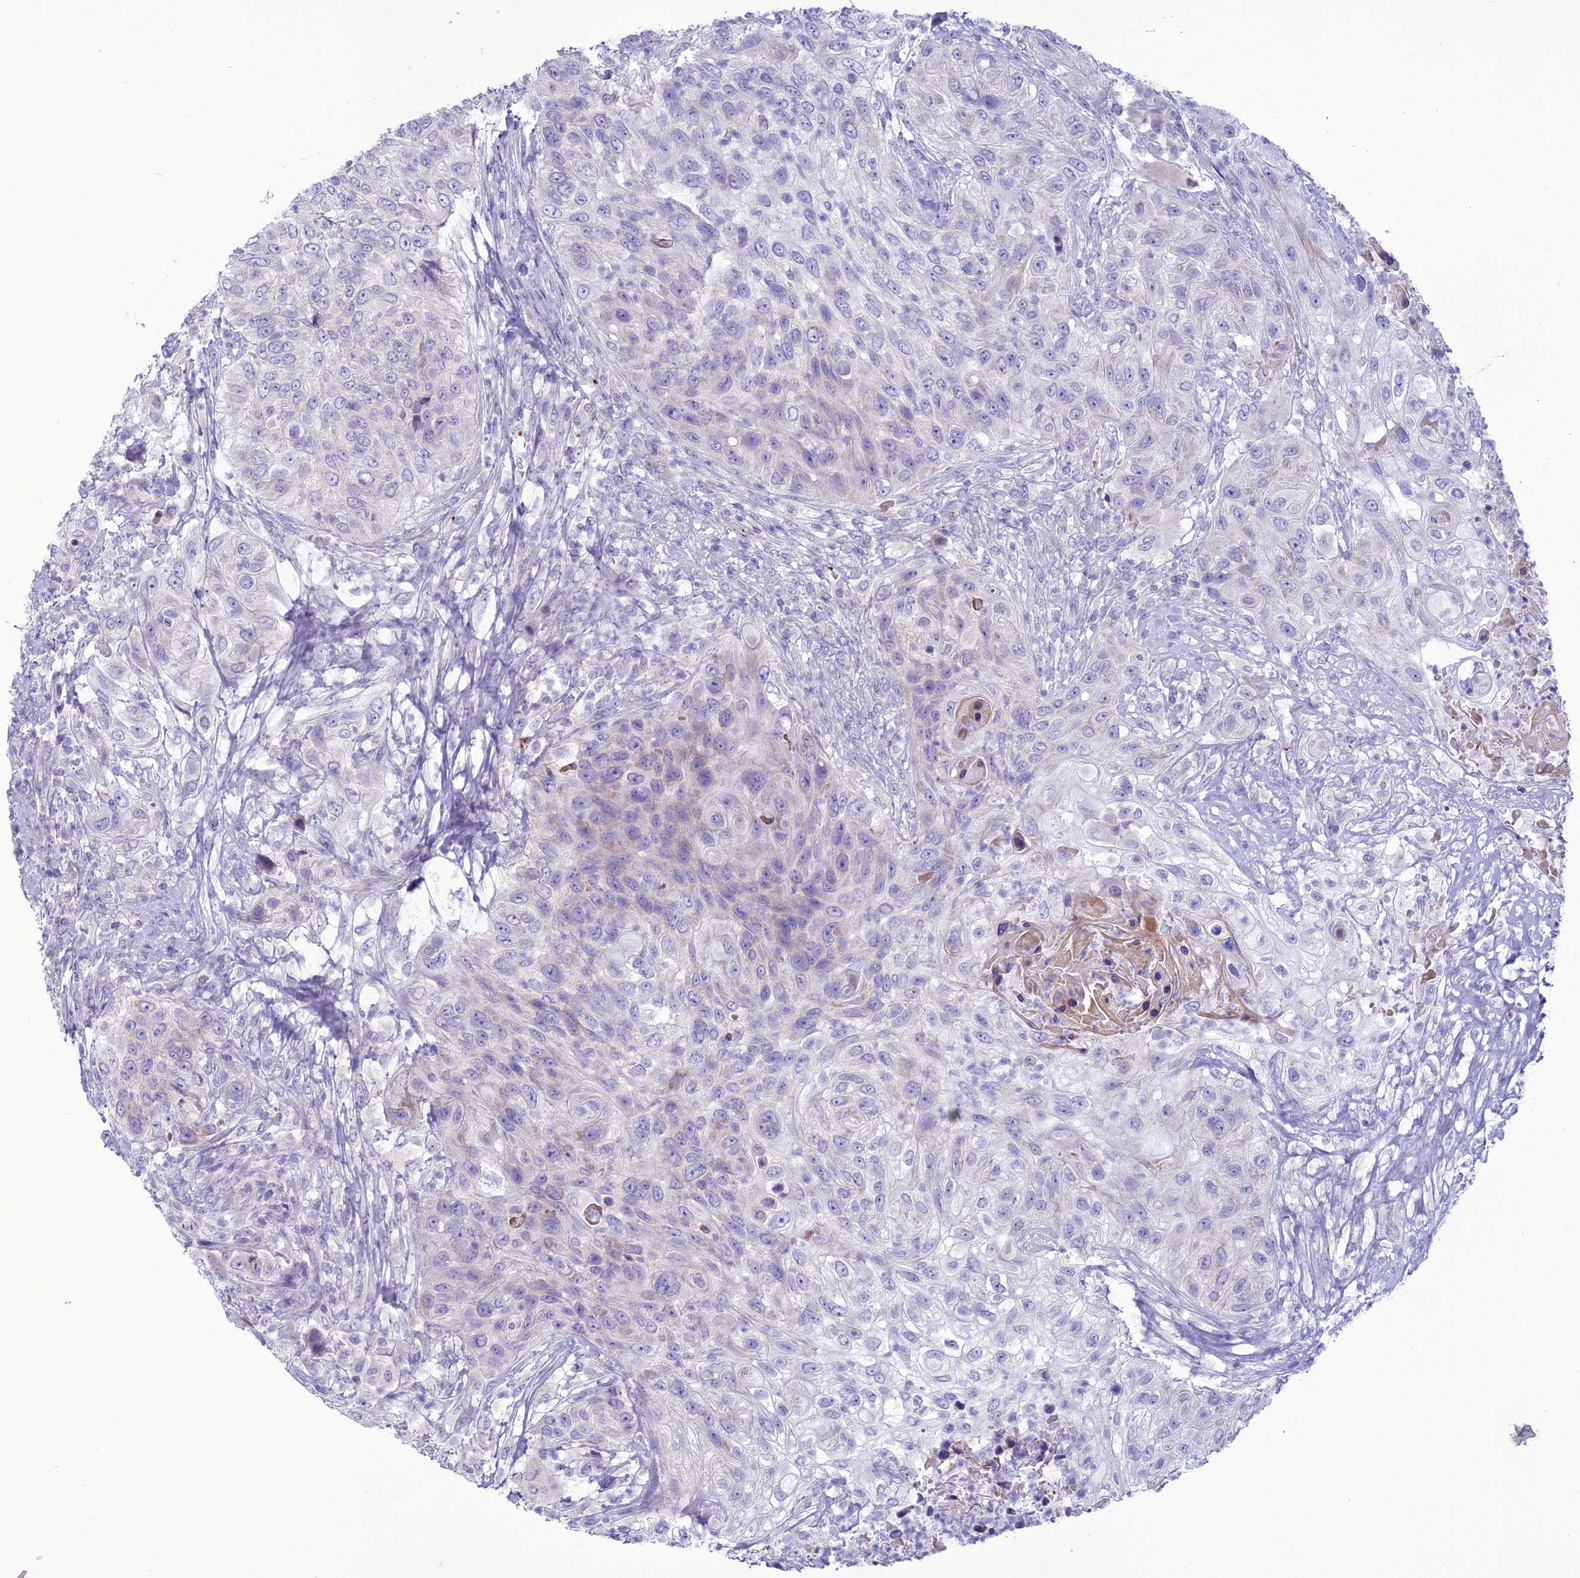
{"staining": {"intensity": "weak", "quantity": "<25%", "location": "cytoplasmic/membranous"}, "tissue": "urothelial cancer", "cell_type": "Tumor cells", "image_type": "cancer", "snomed": [{"axis": "morphology", "description": "Urothelial carcinoma, High grade"}, {"axis": "topography", "description": "Urinary bladder"}], "caption": "DAB (3,3'-diaminobenzidine) immunohistochemical staining of human high-grade urothelial carcinoma exhibits no significant expression in tumor cells.", "gene": "C21orf140", "patient": {"sex": "female", "age": 60}}